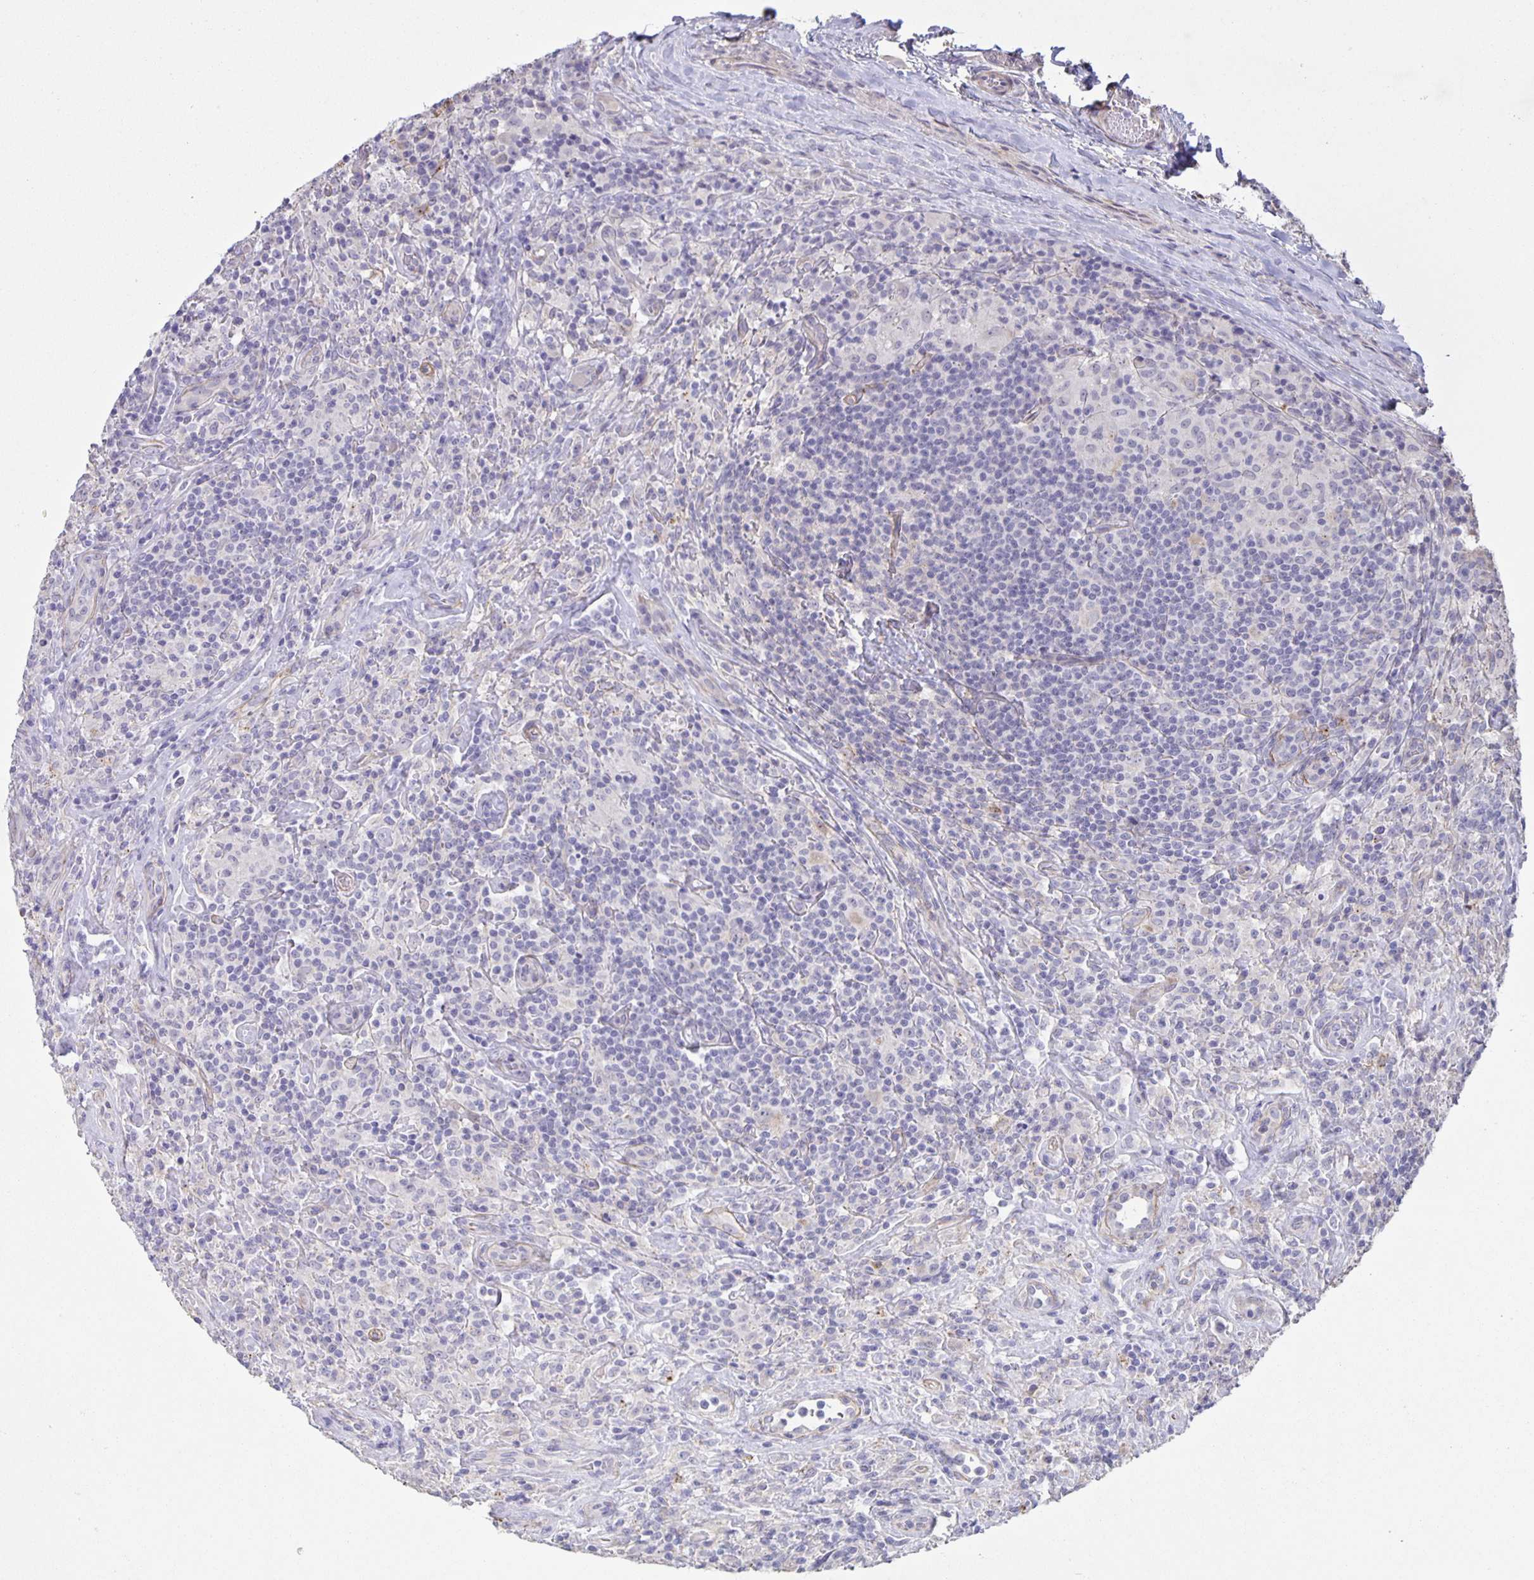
{"staining": {"intensity": "negative", "quantity": "none", "location": "none"}, "tissue": "lymphoma", "cell_type": "Tumor cells", "image_type": "cancer", "snomed": [{"axis": "morphology", "description": "Hodgkin's disease, NOS"}, {"axis": "morphology", "description": "Hodgkin's lymphoma, nodular sclerosis"}, {"axis": "topography", "description": "Lymph node"}], "caption": "Protein analysis of Hodgkin's disease reveals no significant expression in tumor cells.", "gene": "SRCIN1", "patient": {"sex": "female", "age": 10}}